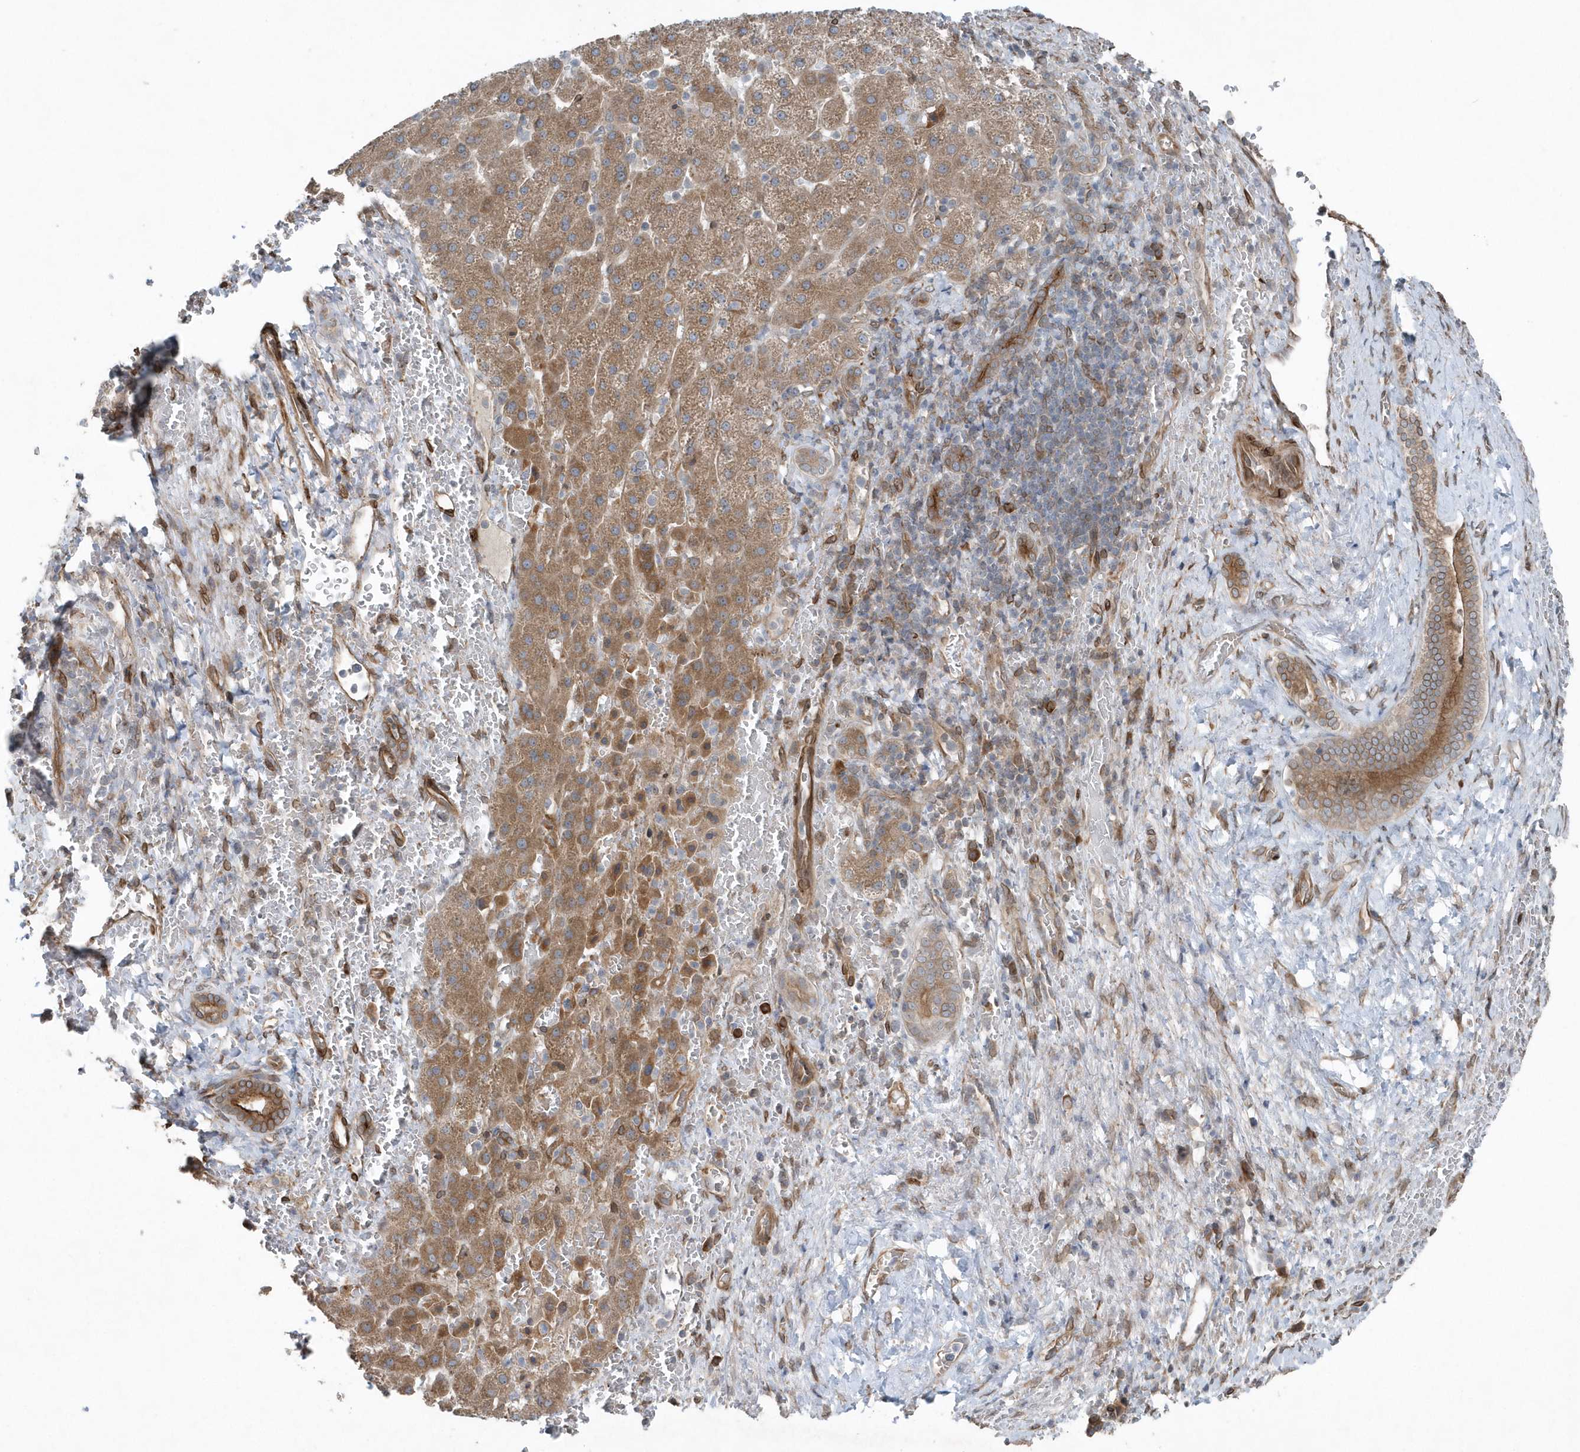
{"staining": {"intensity": "moderate", "quantity": ">75%", "location": "cytoplasmic/membranous"}, "tissue": "liver cancer", "cell_type": "Tumor cells", "image_type": "cancer", "snomed": [{"axis": "morphology", "description": "Carcinoma, Hepatocellular, NOS"}, {"axis": "topography", "description": "Liver"}], "caption": "Brown immunohistochemical staining in liver cancer (hepatocellular carcinoma) exhibits moderate cytoplasmic/membranous positivity in approximately >75% of tumor cells.", "gene": "MCC", "patient": {"sex": "male", "age": 57}}